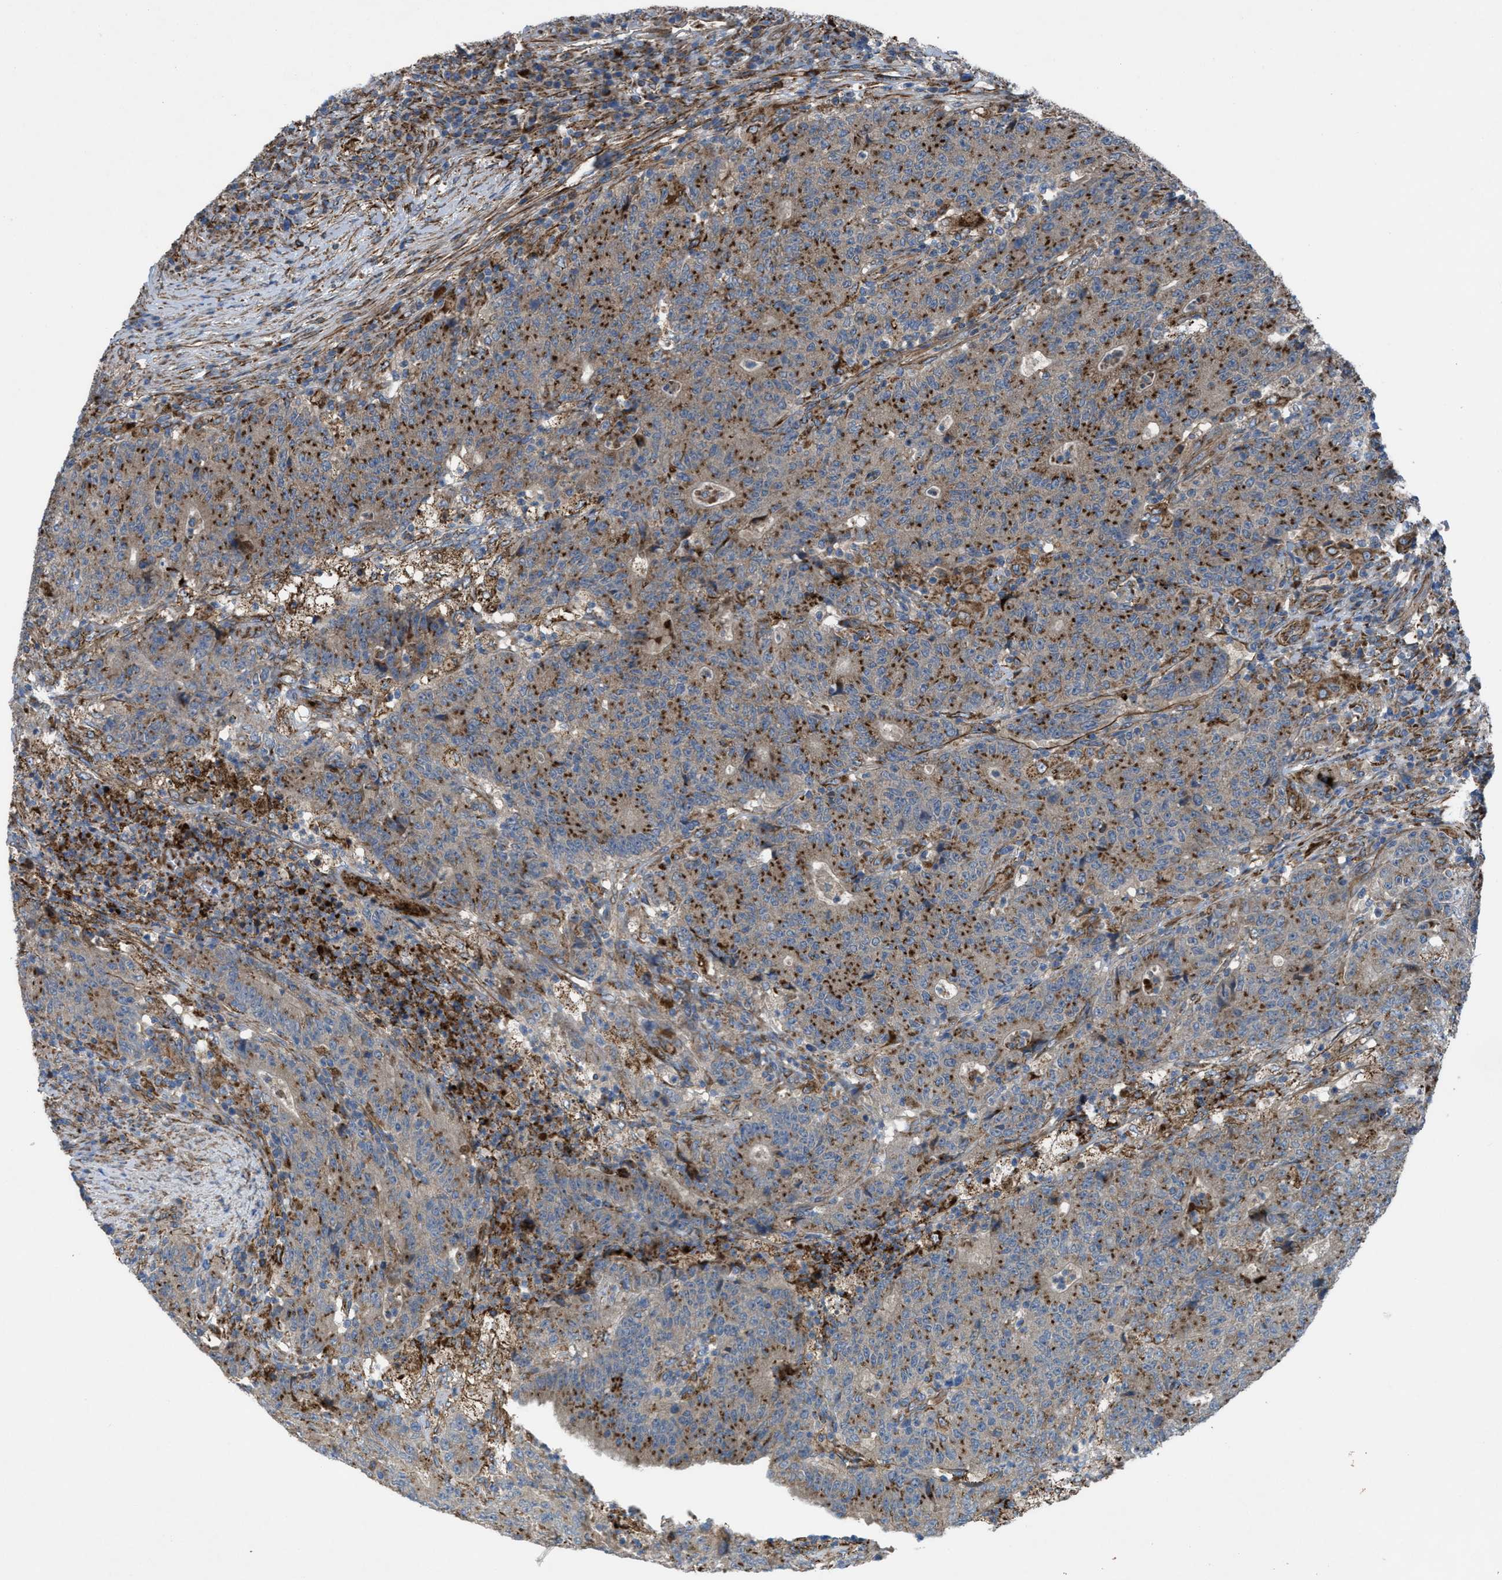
{"staining": {"intensity": "moderate", "quantity": ">75%", "location": "cytoplasmic/membranous"}, "tissue": "colorectal cancer", "cell_type": "Tumor cells", "image_type": "cancer", "snomed": [{"axis": "morphology", "description": "Normal tissue, NOS"}, {"axis": "morphology", "description": "Adenocarcinoma, NOS"}, {"axis": "topography", "description": "Colon"}], "caption": "This photomicrograph shows immunohistochemistry staining of colorectal adenocarcinoma, with medium moderate cytoplasmic/membranous staining in approximately >75% of tumor cells.", "gene": "SLC6A9", "patient": {"sex": "female", "age": 75}}